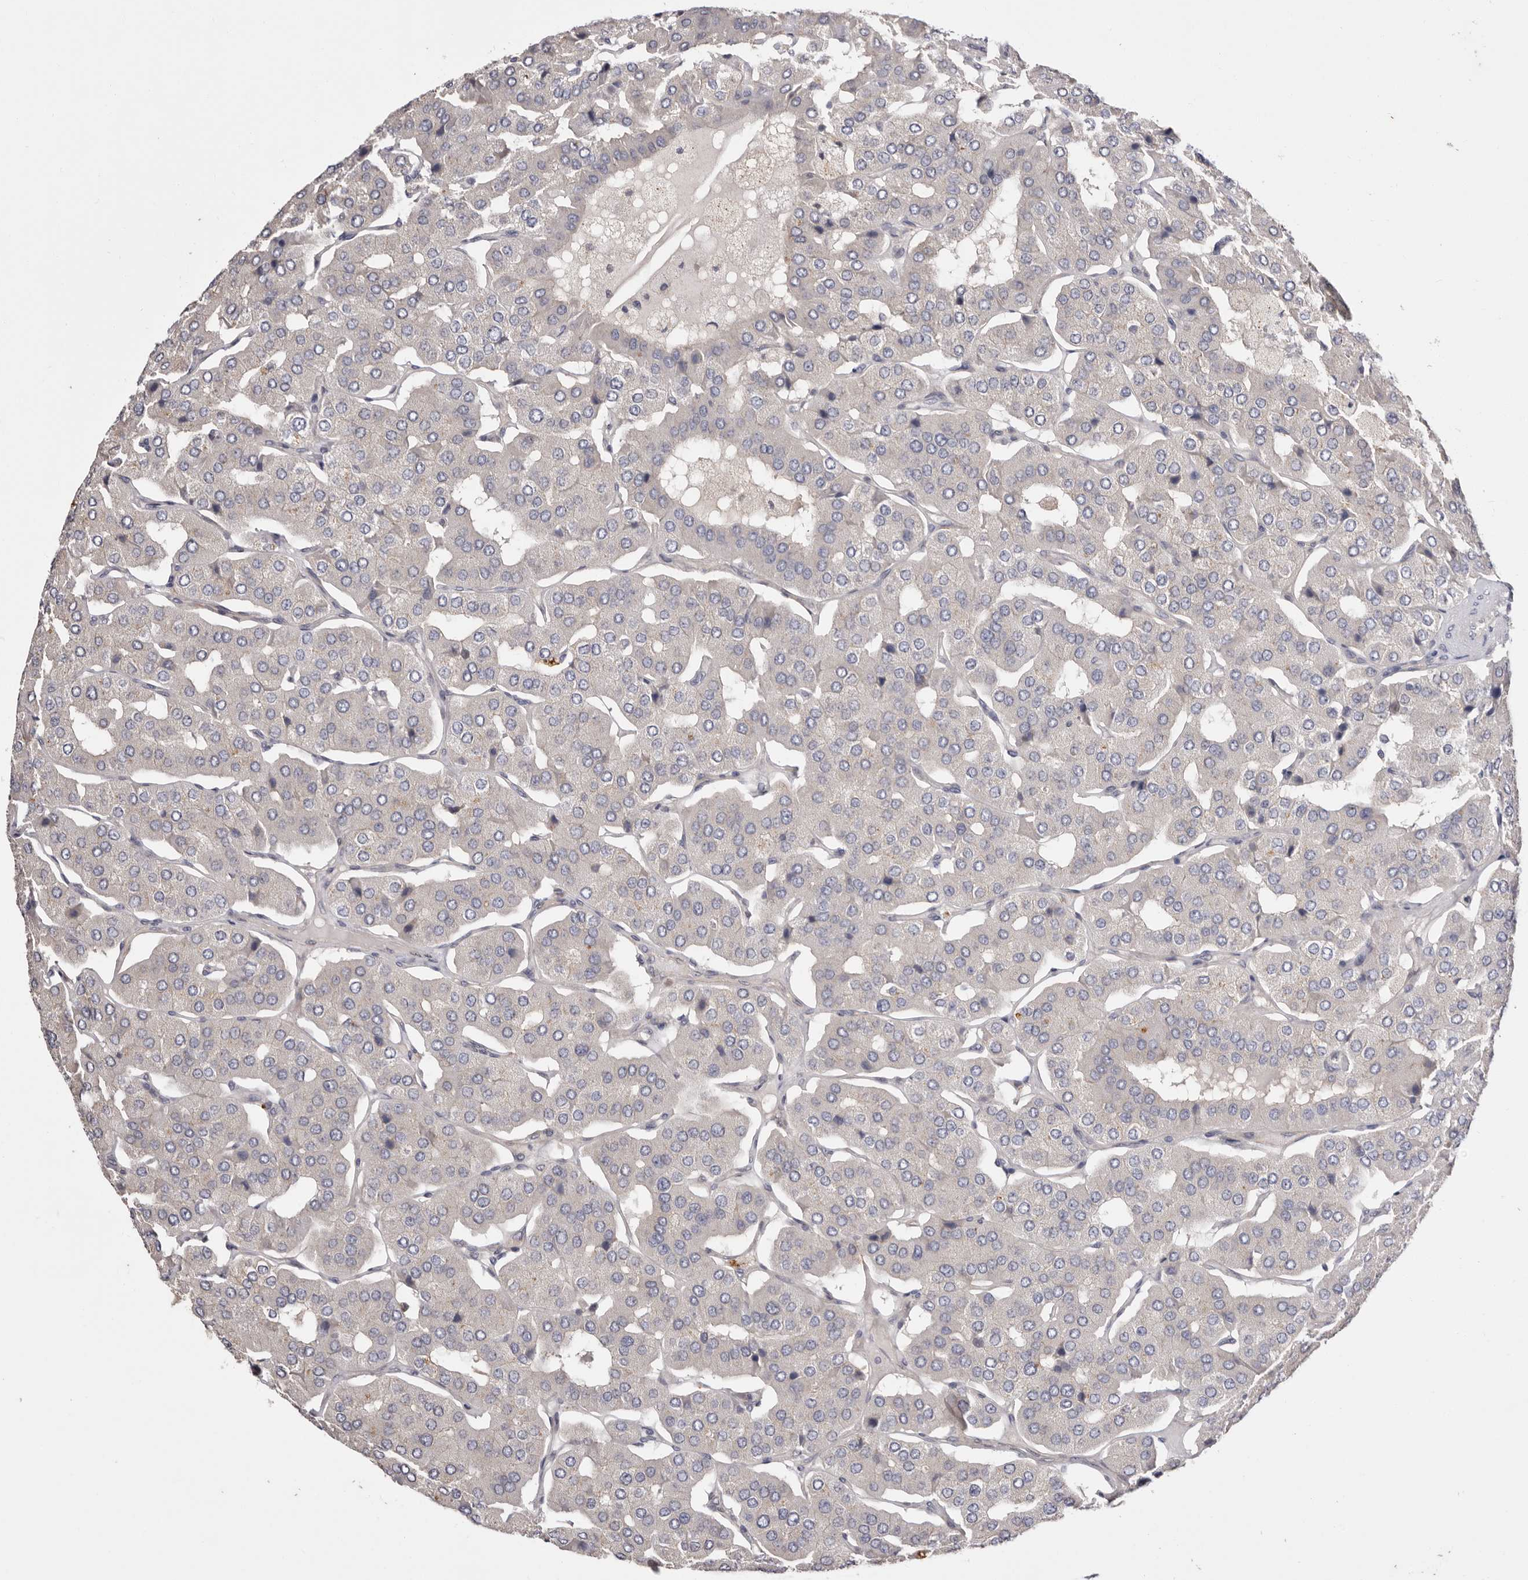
{"staining": {"intensity": "negative", "quantity": "none", "location": "none"}, "tissue": "parathyroid gland", "cell_type": "Glandular cells", "image_type": "normal", "snomed": [{"axis": "morphology", "description": "Normal tissue, NOS"}, {"axis": "morphology", "description": "Adenoma, NOS"}, {"axis": "topography", "description": "Parathyroid gland"}], "caption": "Photomicrograph shows no protein expression in glandular cells of benign parathyroid gland. (Brightfield microscopy of DAB immunohistochemistry at high magnification).", "gene": "FAM167B", "patient": {"sex": "female", "age": 86}}